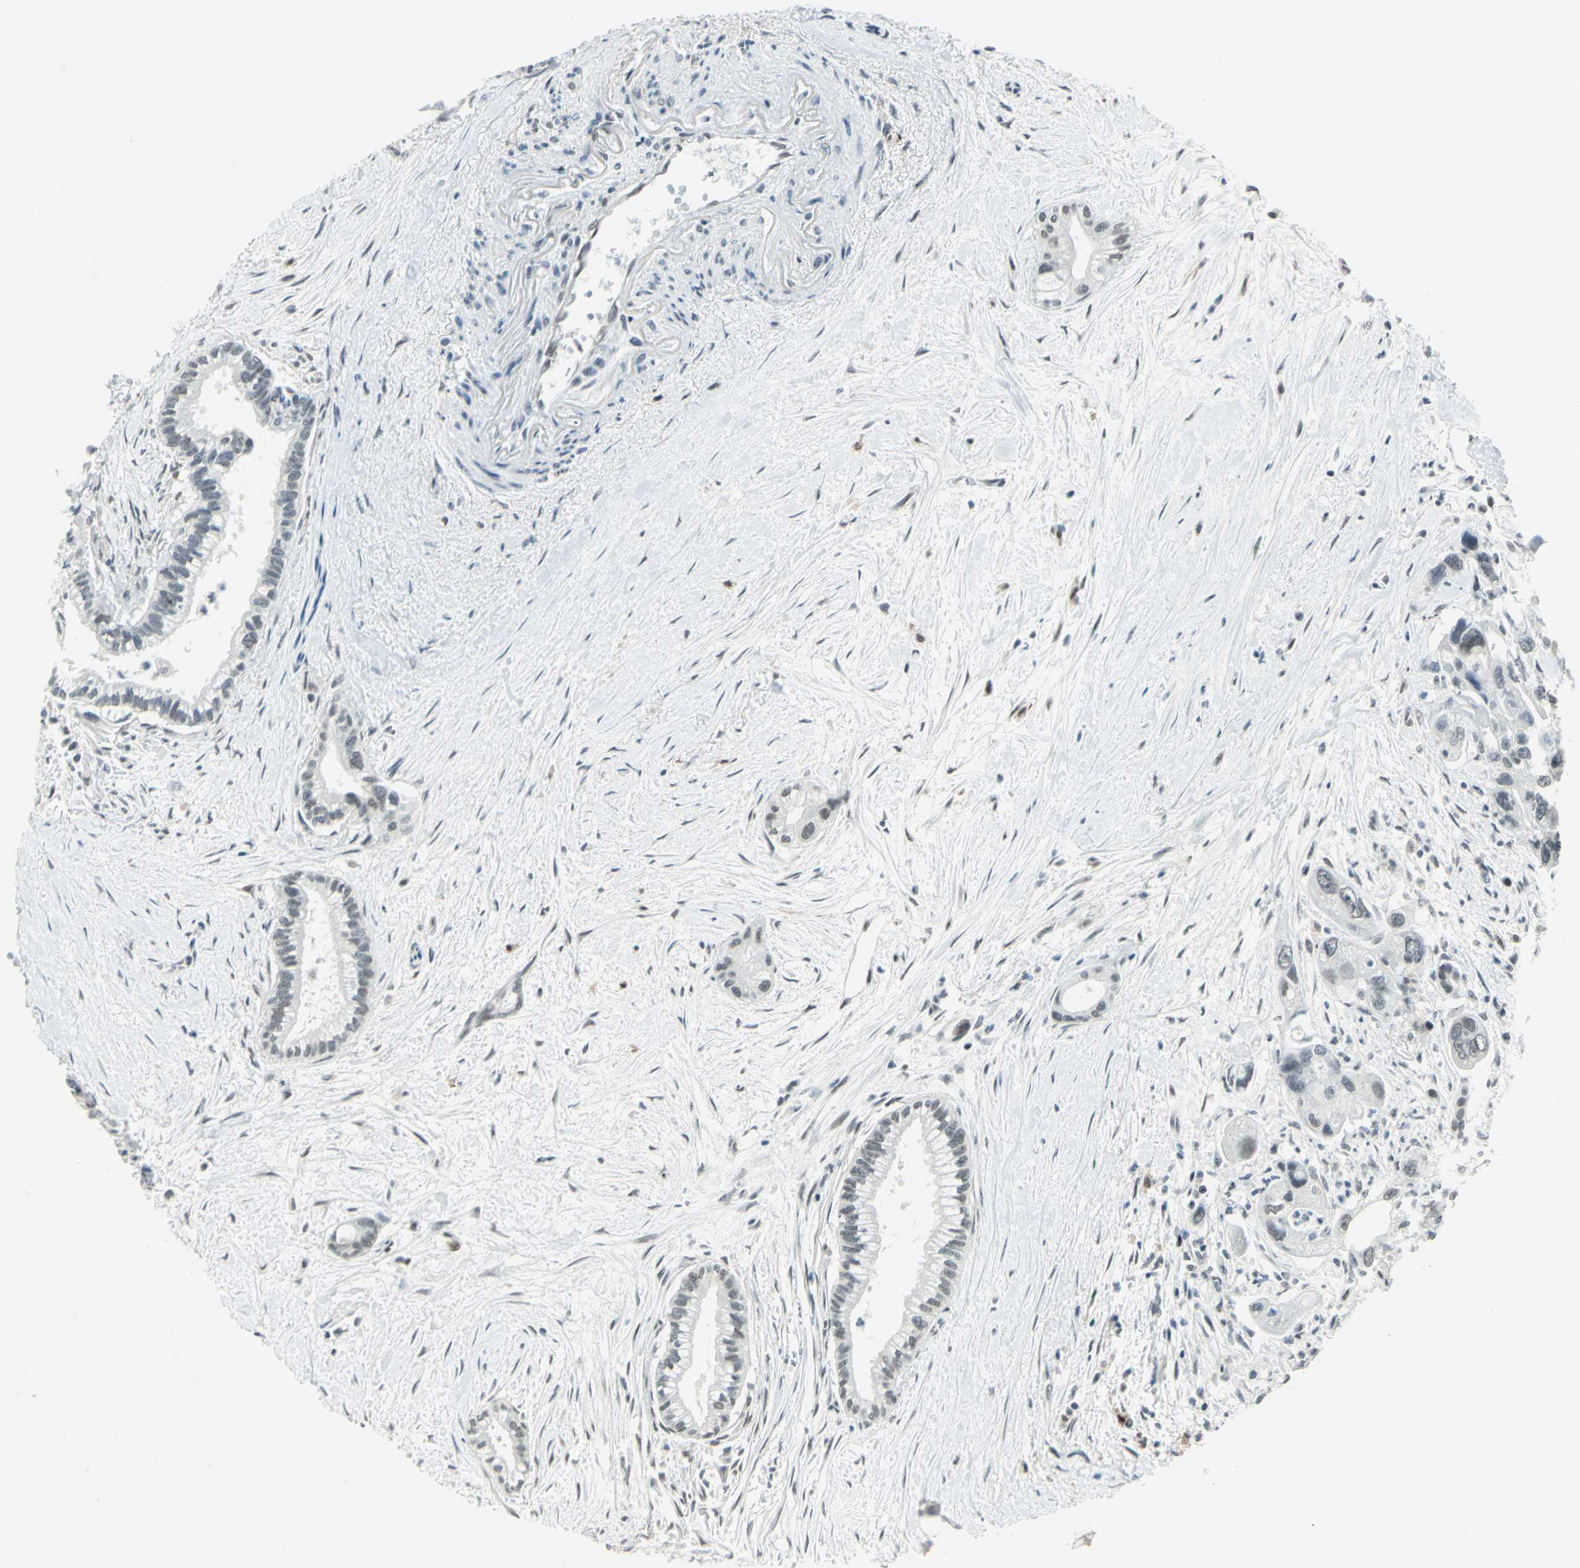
{"staining": {"intensity": "weak", "quantity": "<25%", "location": "nuclear"}, "tissue": "pancreatic cancer", "cell_type": "Tumor cells", "image_type": "cancer", "snomed": [{"axis": "morphology", "description": "Adenocarcinoma, NOS"}, {"axis": "topography", "description": "Pancreas"}], "caption": "A high-resolution histopathology image shows immunohistochemistry staining of pancreatic cancer (adenocarcinoma), which demonstrates no significant expression in tumor cells.", "gene": "MTMR10", "patient": {"sex": "male", "age": 70}}